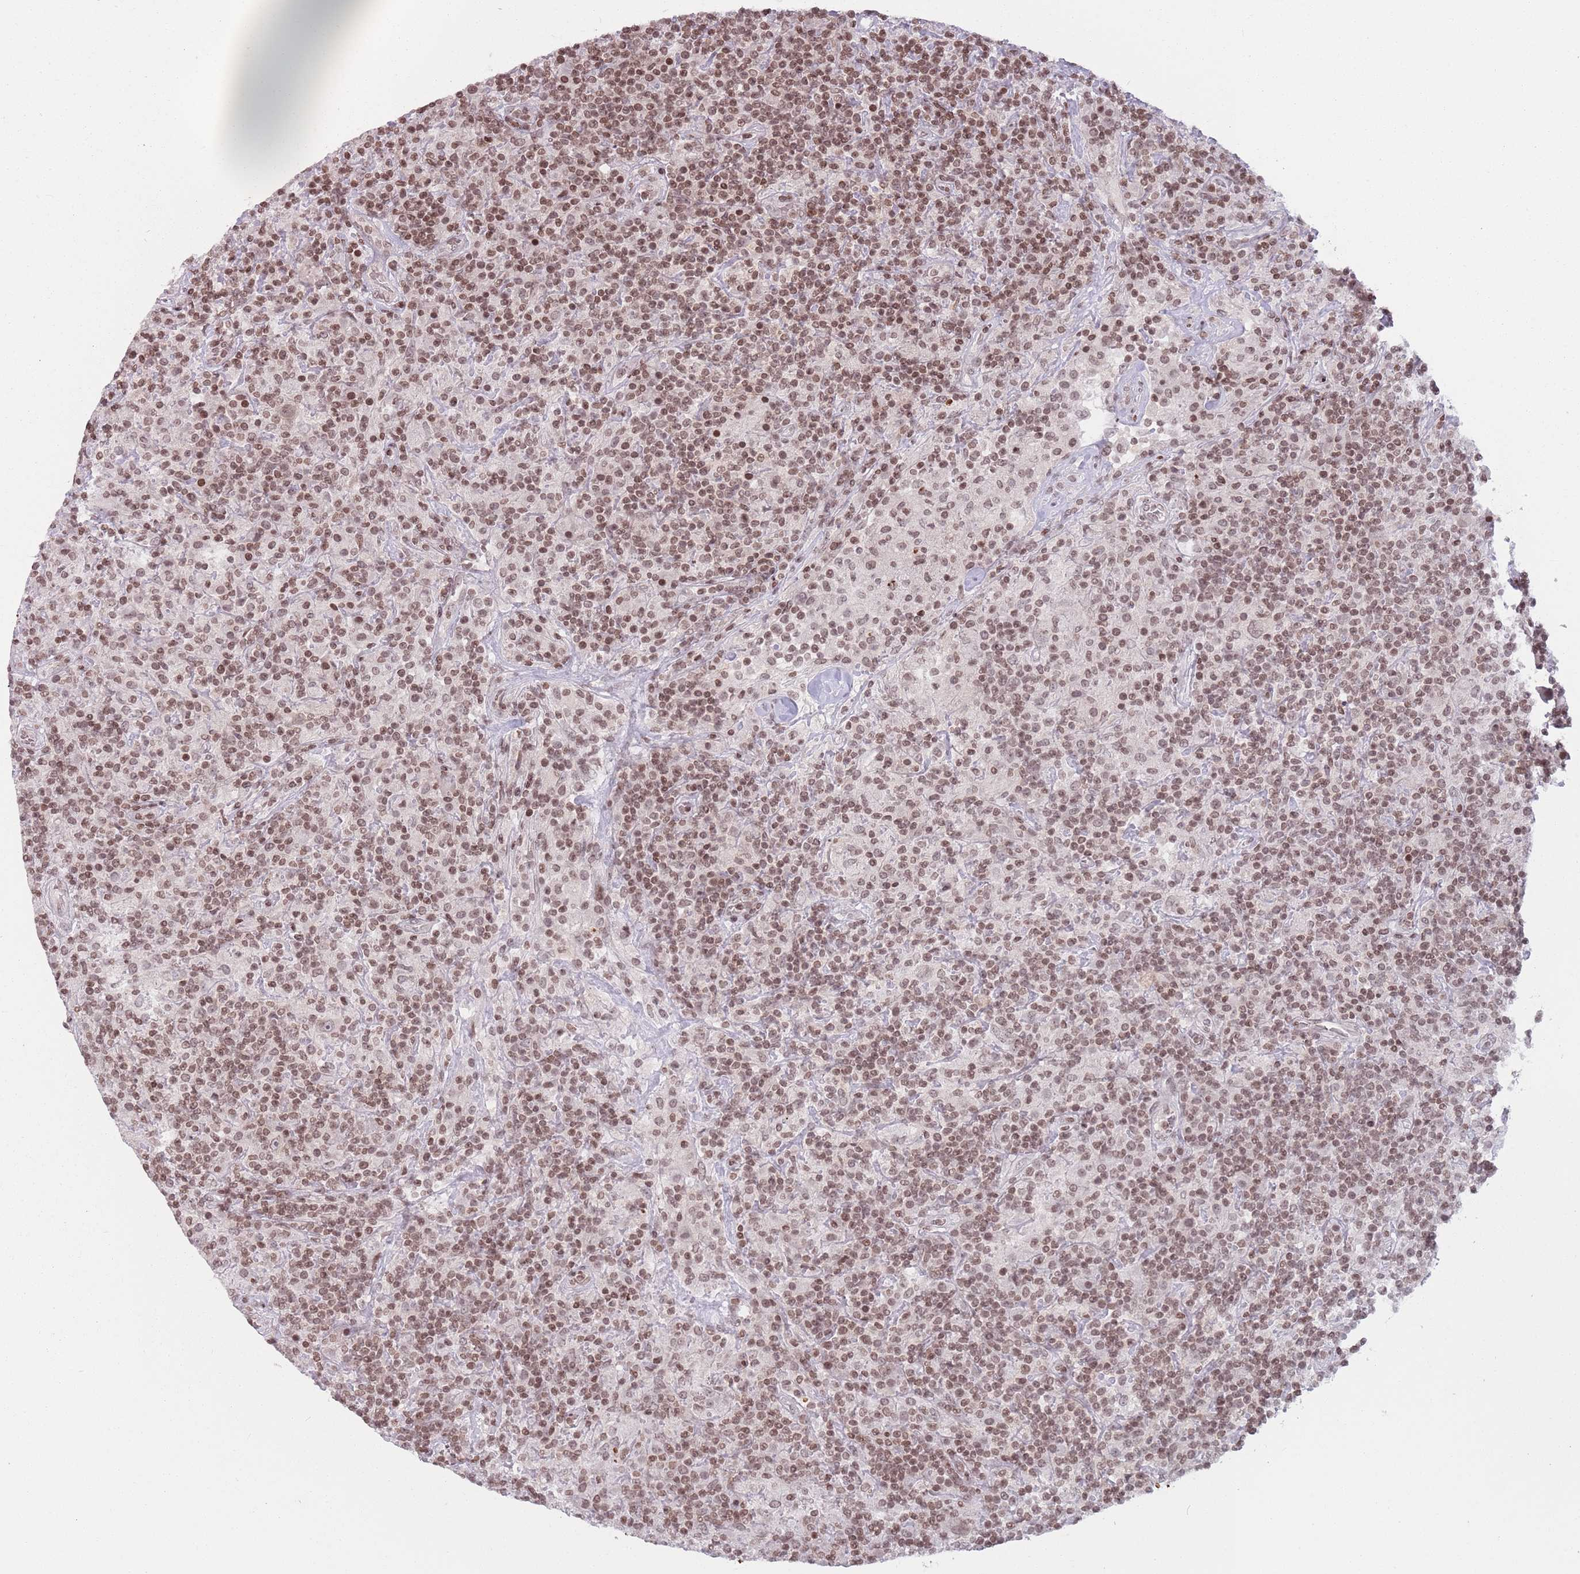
{"staining": {"intensity": "weak", "quantity": "25%-75%", "location": "nuclear"}, "tissue": "lymphoma", "cell_type": "Tumor cells", "image_type": "cancer", "snomed": [{"axis": "morphology", "description": "Hodgkin's disease, NOS"}, {"axis": "topography", "description": "Lymph node"}], "caption": "Lymphoma stained with a brown dye displays weak nuclear positive expression in approximately 25%-75% of tumor cells.", "gene": "SH3RF3", "patient": {"sex": "male", "age": 70}}